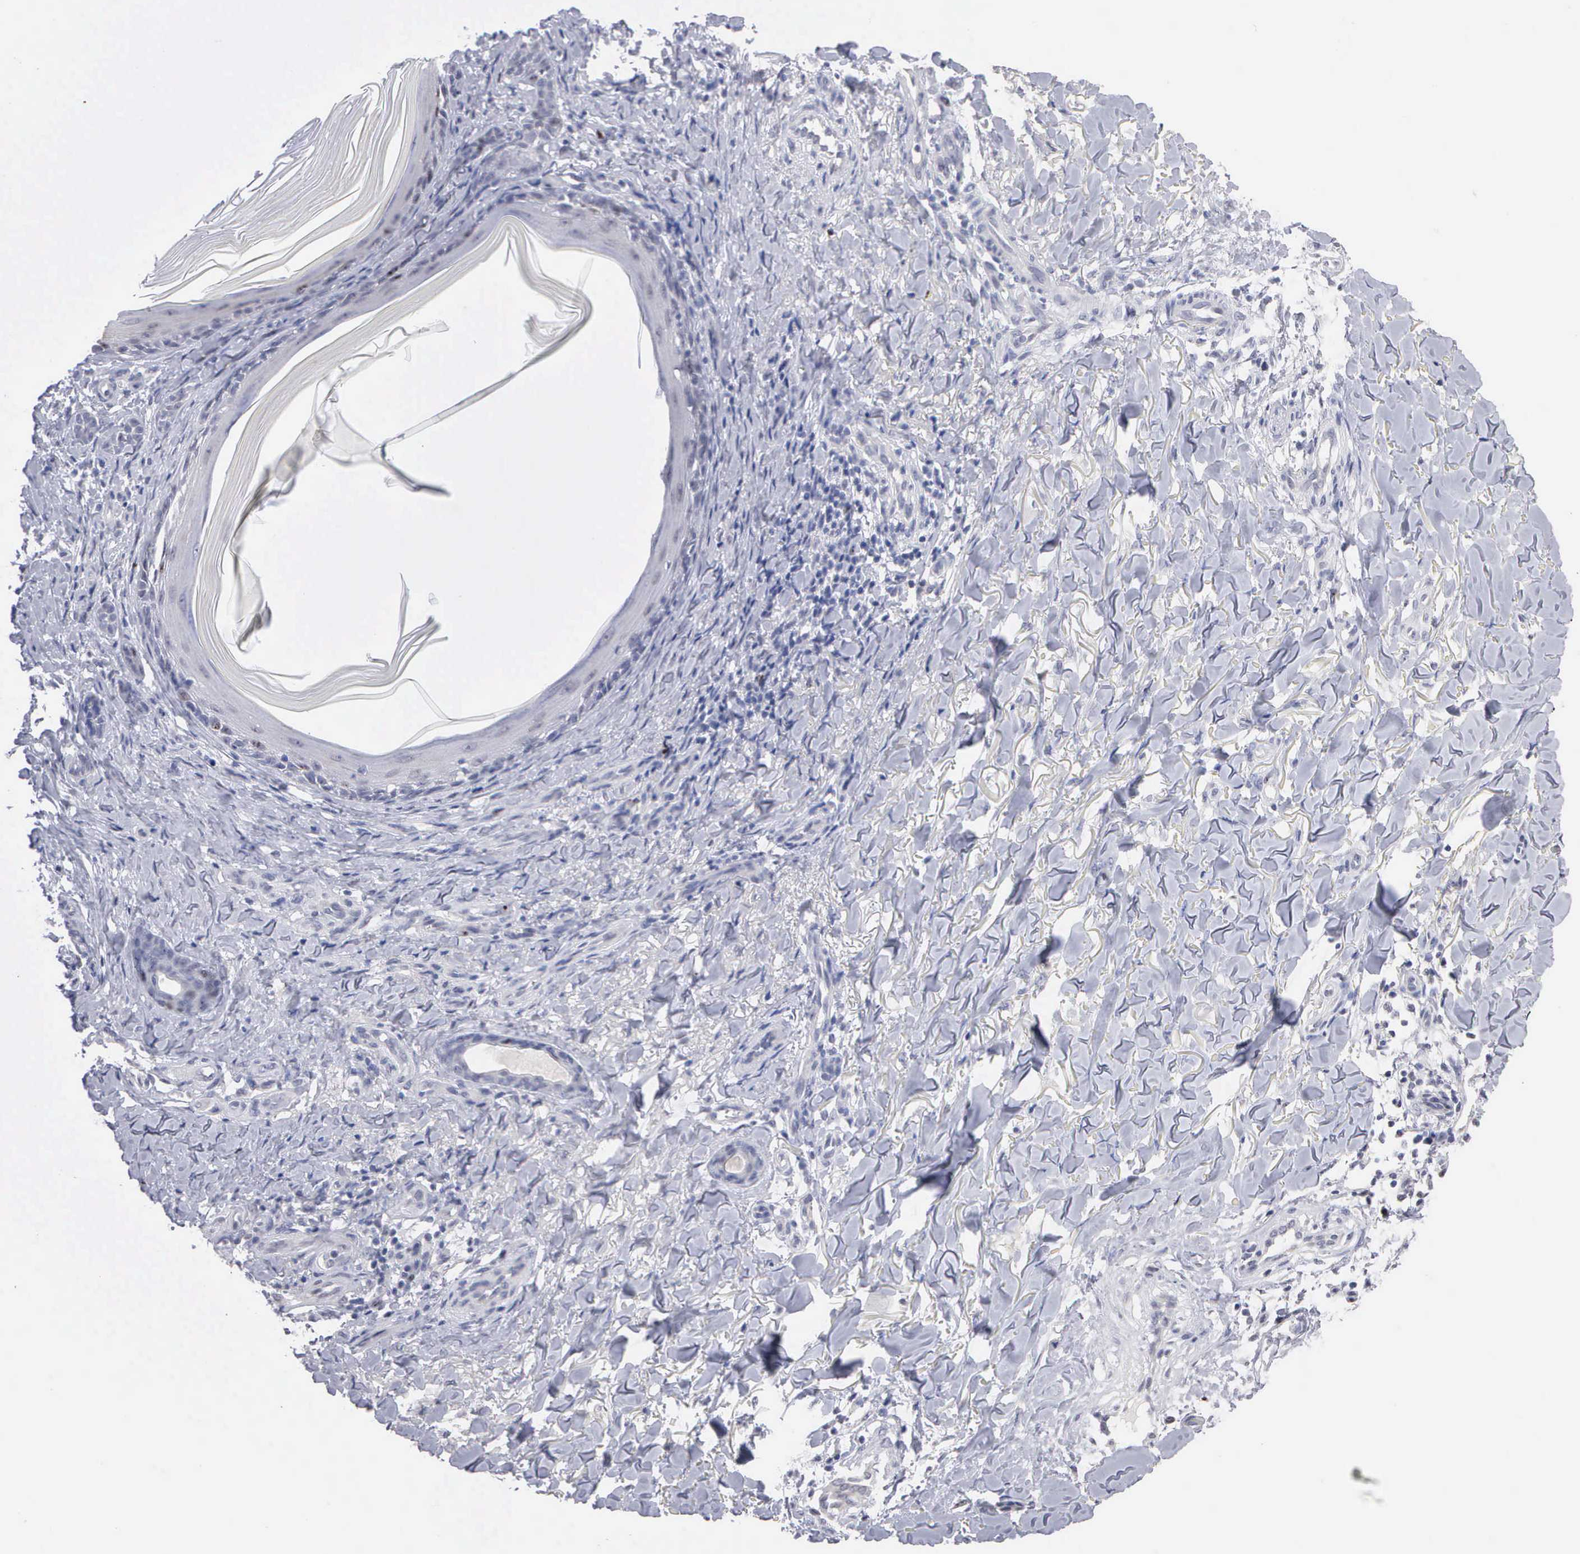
{"staining": {"intensity": "negative", "quantity": "none", "location": "none"}, "tissue": "skin cancer", "cell_type": "Tumor cells", "image_type": "cancer", "snomed": [{"axis": "morphology", "description": "Normal tissue, NOS"}, {"axis": "morphology", "description": "Basal cell carcinoma"}, {"axis": "topography", "description": "Skin"}], "caption": "An image of human basal cell carcinoma (skin) is negative for staining in tumor cells.", "gene": "KDM6A", "patient": {"sex": "male", "age": 81}}